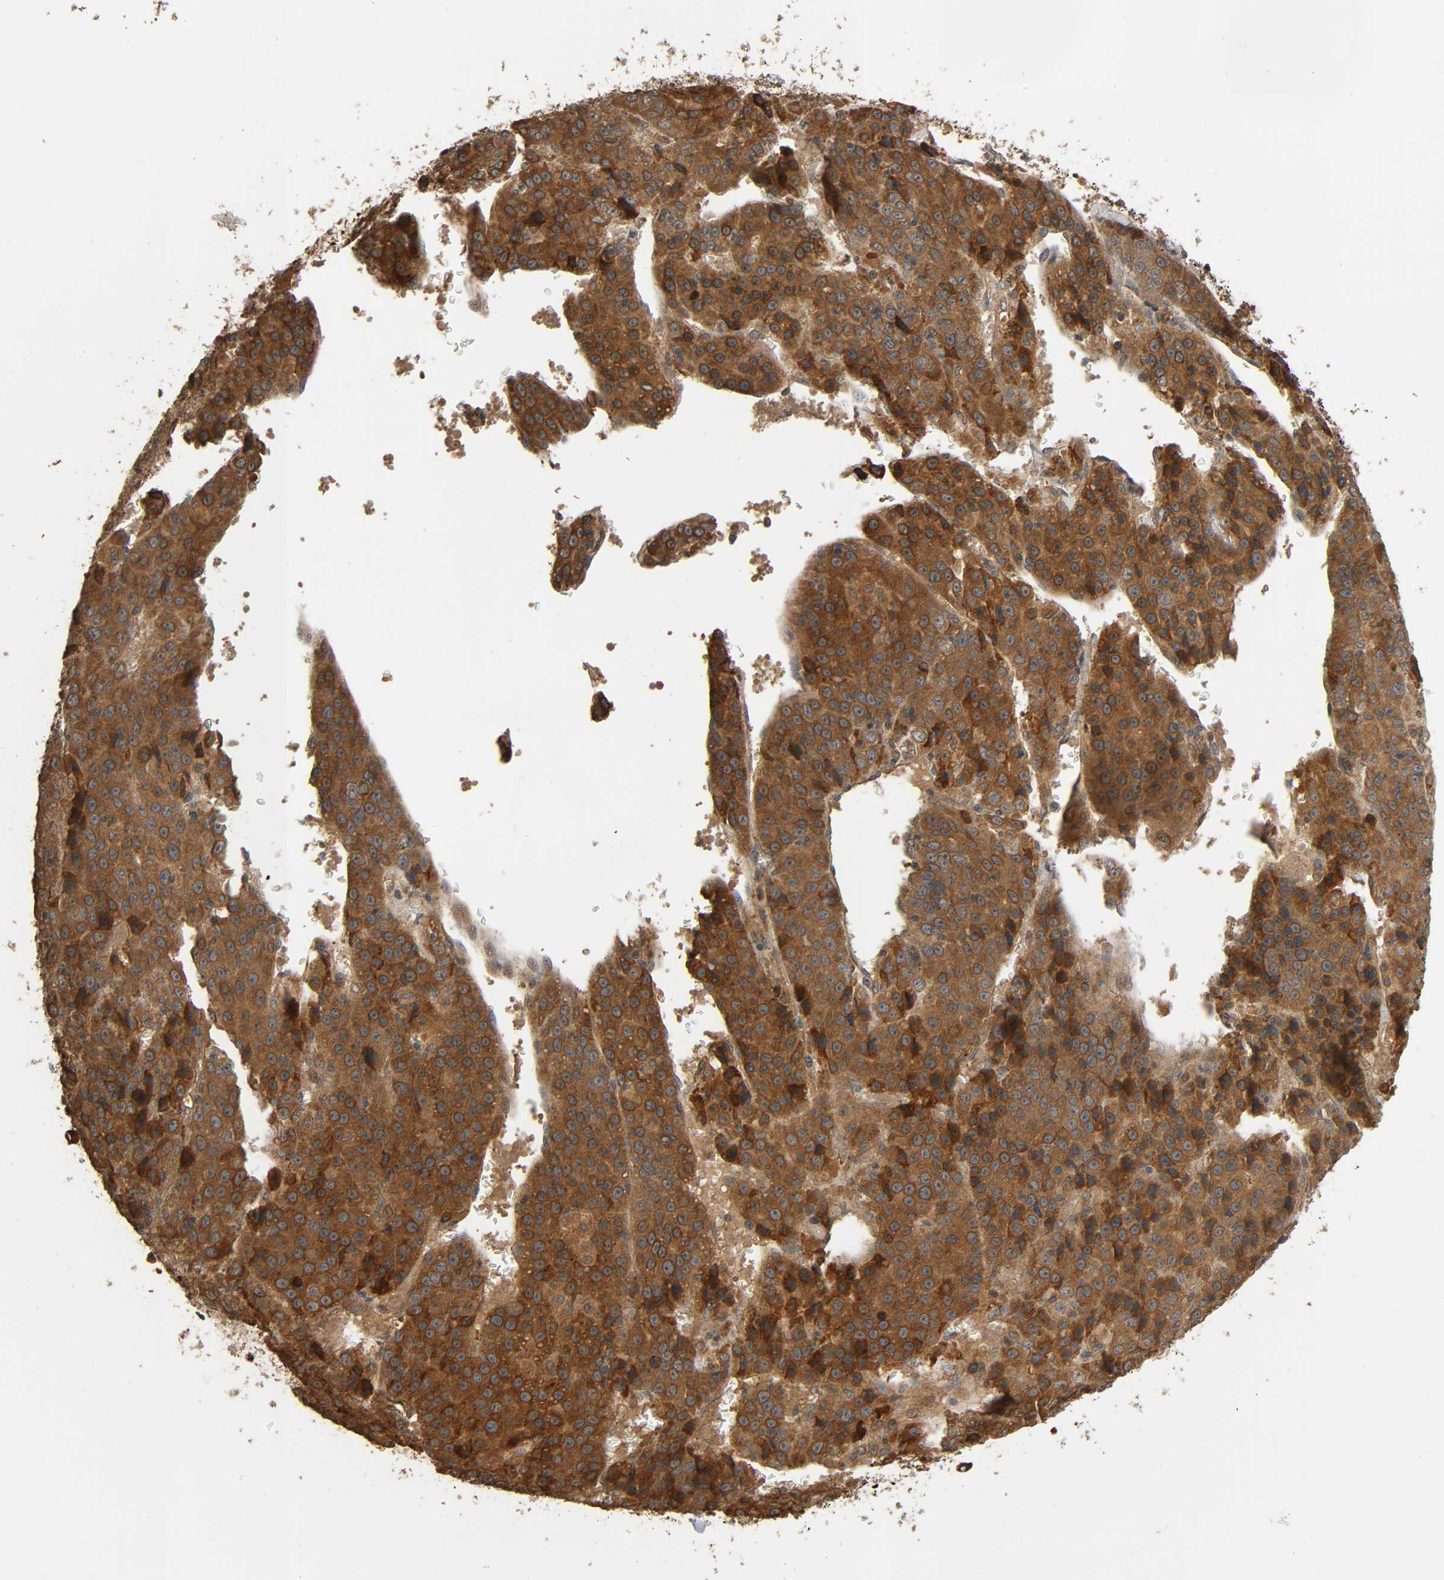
{"staining": {"intensity": "strong", "quantity": ">75%", "location": "cytoplasmic/membranous"}, "tissue": "liver cancer", "cell_type": "Tumor cells", "image_type": "cancer", "snomed": [{"axis": "morphology", "description": "Carcinoma, Hepatocellular, NOS"}, {"axis": "topography", "description": "Liver"}], "caption": "Tumor cells reveal high levels of strong cytoplasmic/membranous positivity in about >75% of cells in human liver cancer (hepatocellular carcinoma).", "gene": "MAP3K8", "patient": {"sex": "female", "age": 53}}